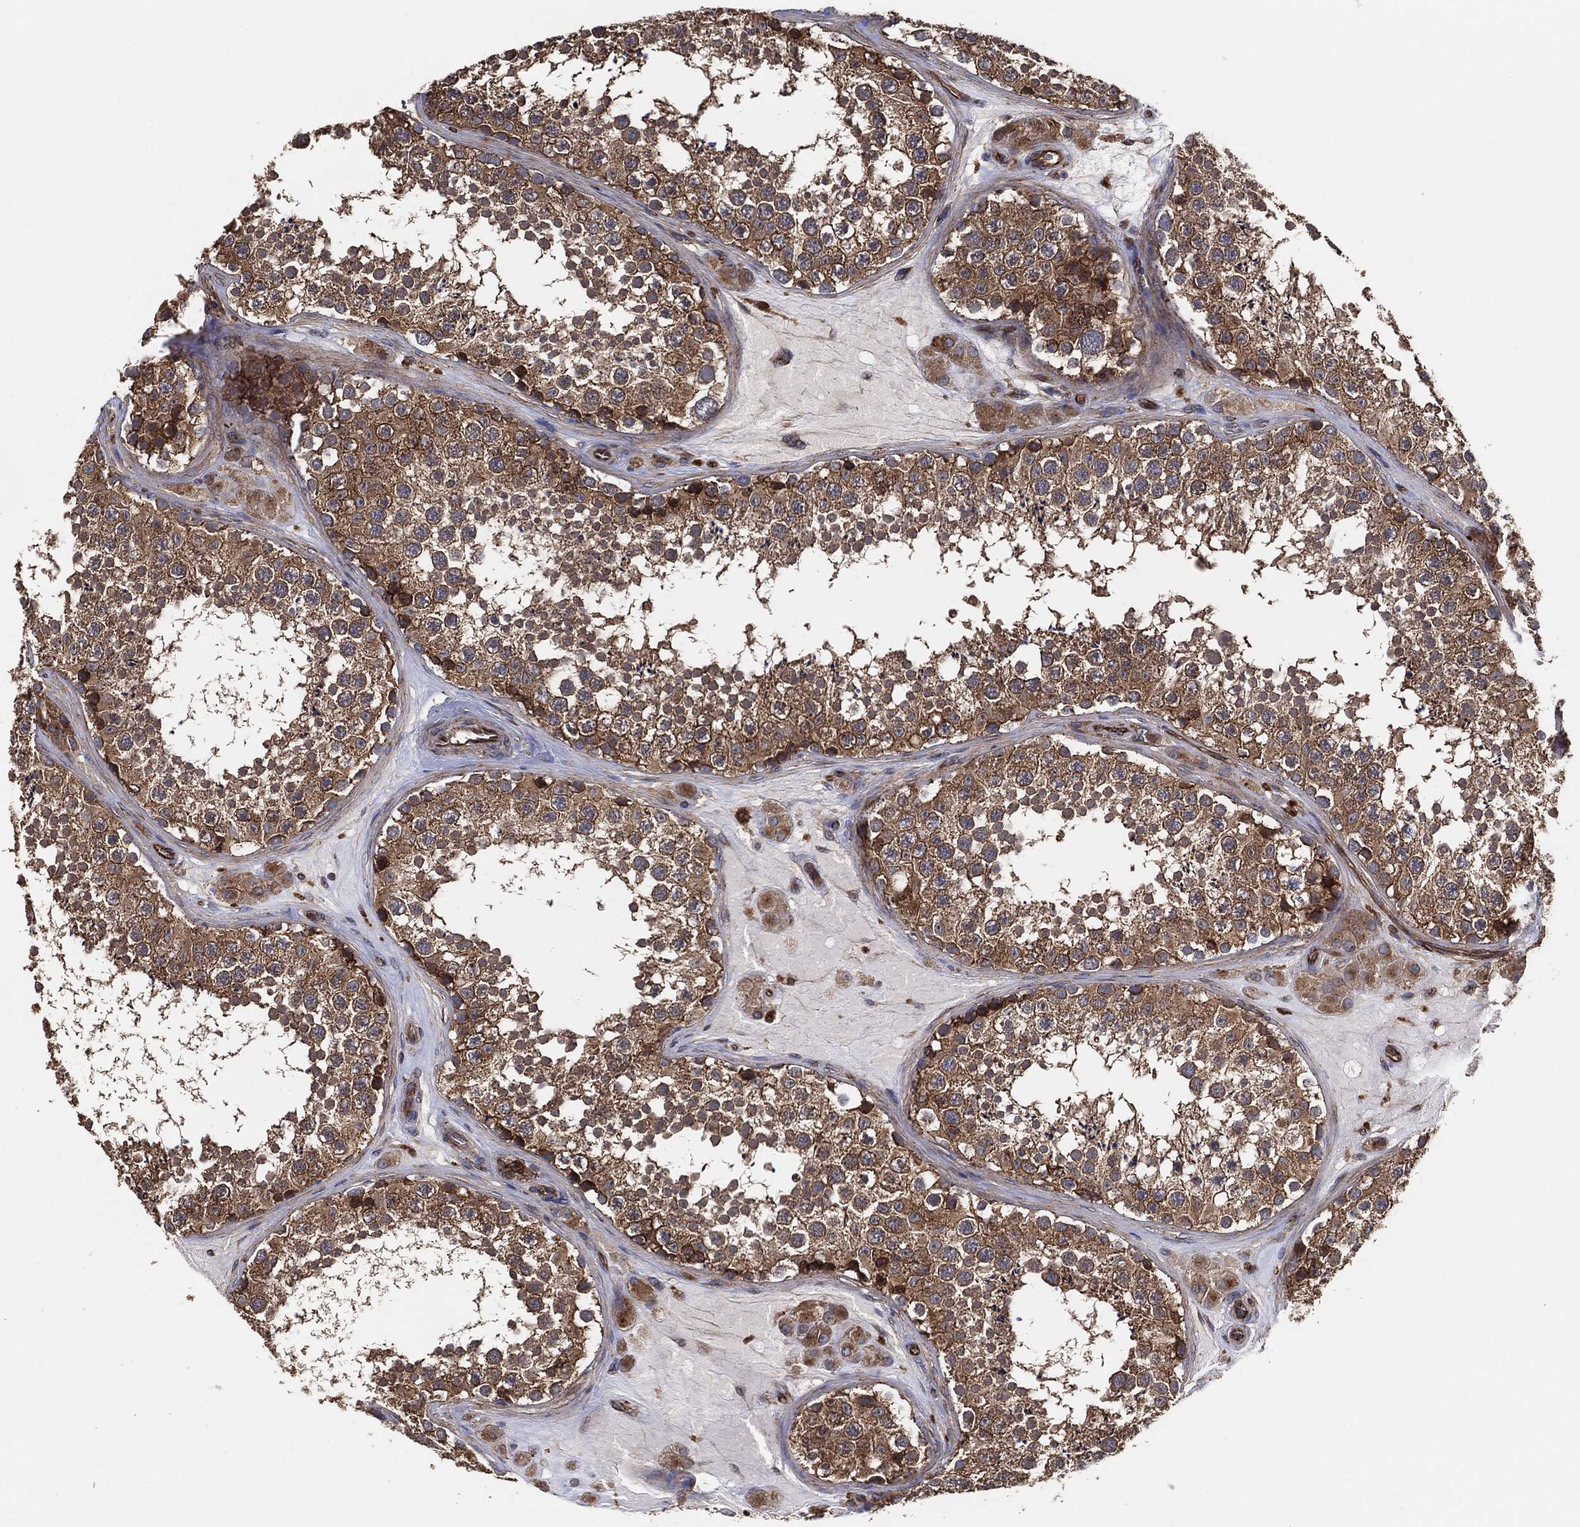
{"staining": {"intensity": "strong", "quantity": "<25%", "location": "cytoplasmic/membranous"}, "tissue": "testis", "cell_type": "Cells in seminiferous ducts", "image_type": "normal", "snomed": [{"axis": "morphology", "description": "Normal tissue, NOS"}, {"axis": "topography", "description": "Testis"}], "caption": "Testis stained with DAB (3,3'-diaminobenzidine) IHC exhibits medium levels of strong cytoplasmic/membranous staining in approximately <25% of cells in seminiferous ducts.", "gene": "CTNNA1", "patient": {"sex": "male", "age": 41}}